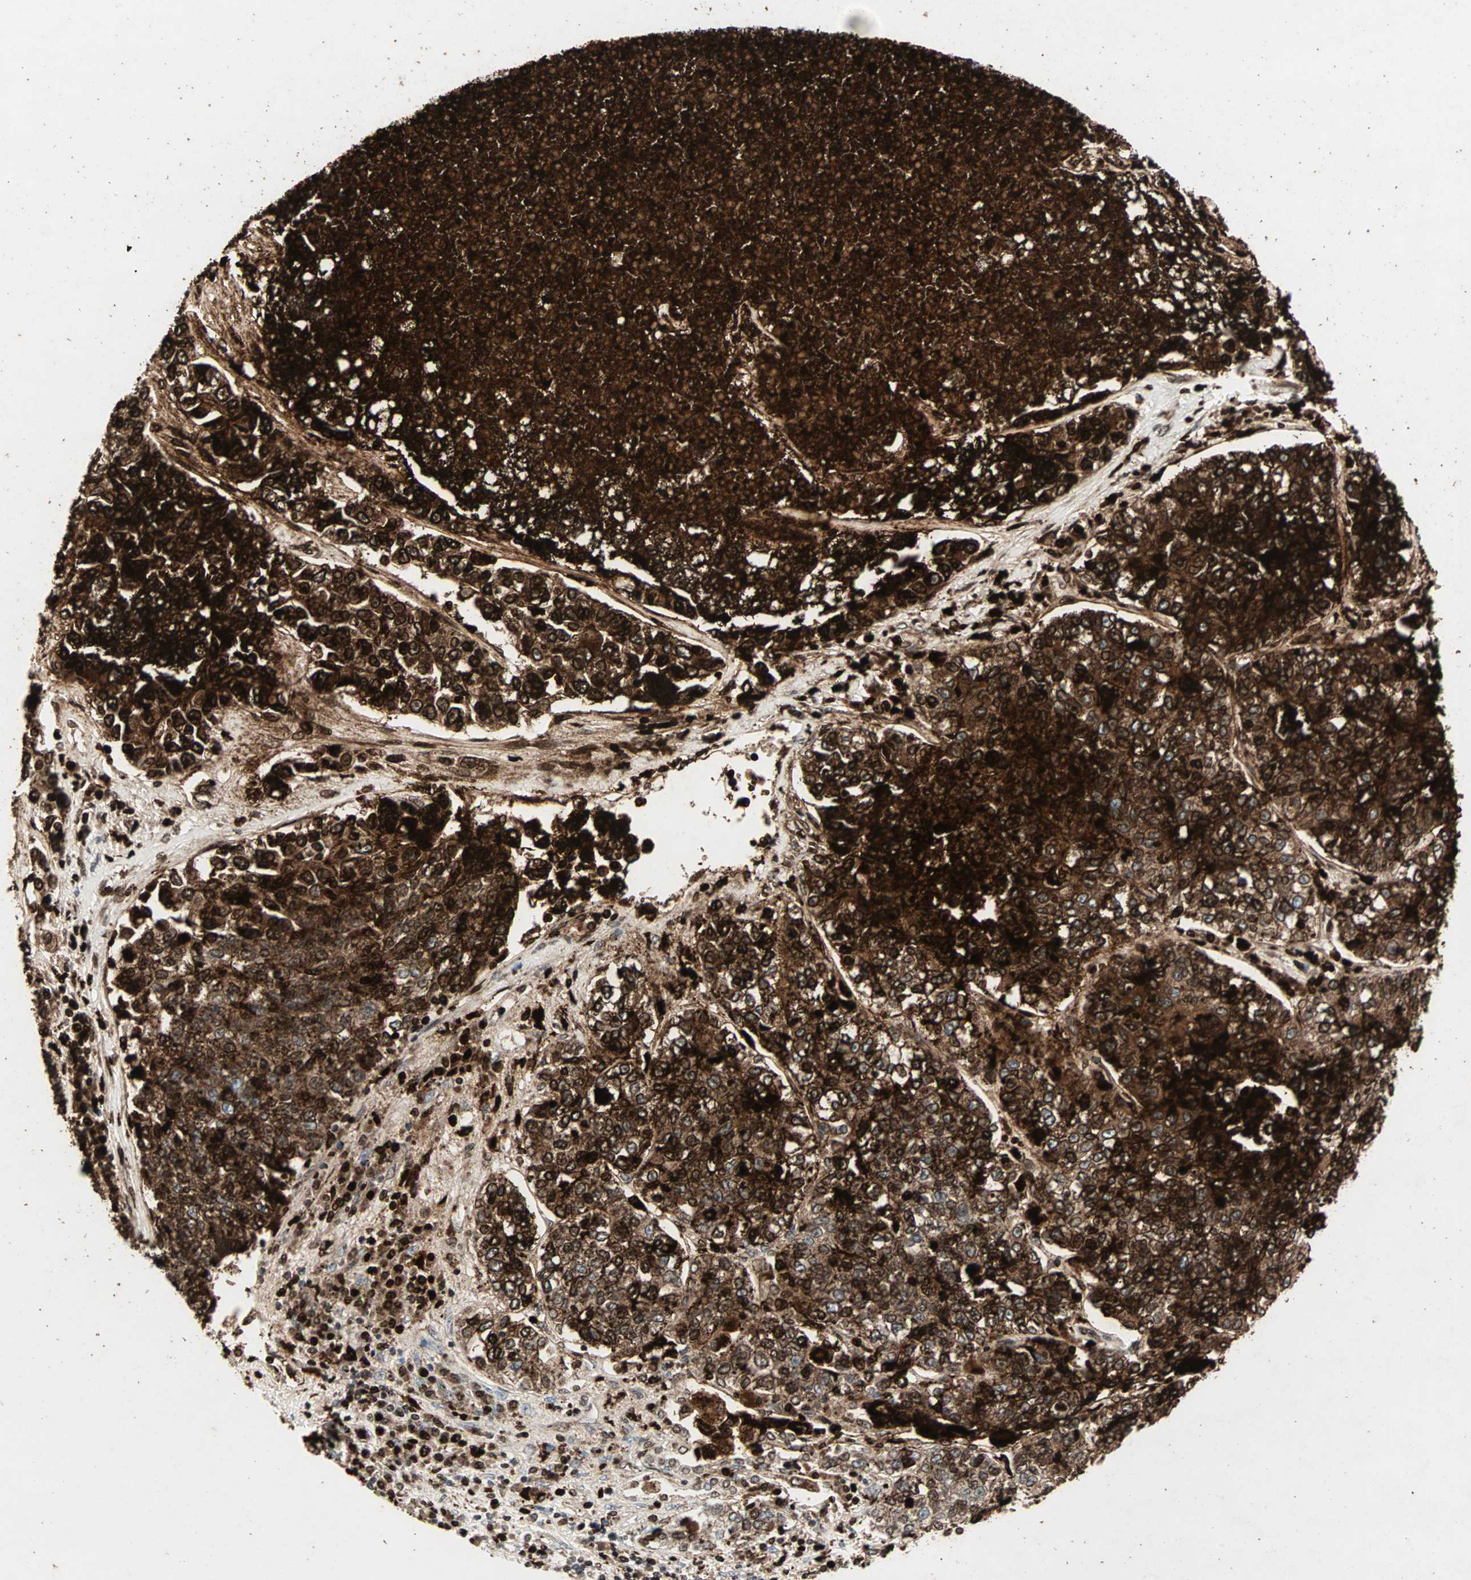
{"staining": {"intensity": "strong", "quantity": ">75%", "location": "cytoplasmic/membranous,nuclear"}, "tissue": "lung cancer", "cell_type": "Tumor cells", "image_type": "cancer", "snomed": [{"axis": "morphology", "description": "Adenocarcinoma, NOS"}, {"axis": "topography", "description": "Lung"}], "caption": "High-power microscopy captured an IHC photomicrograph of lung adenocarcinoma, revealing strong cytoplasmic/membranous and nuclear staining in approximately >75% of tumor cells.", "gene": "CEACAM6", "patient": {"sex": "male", "age": 49}}